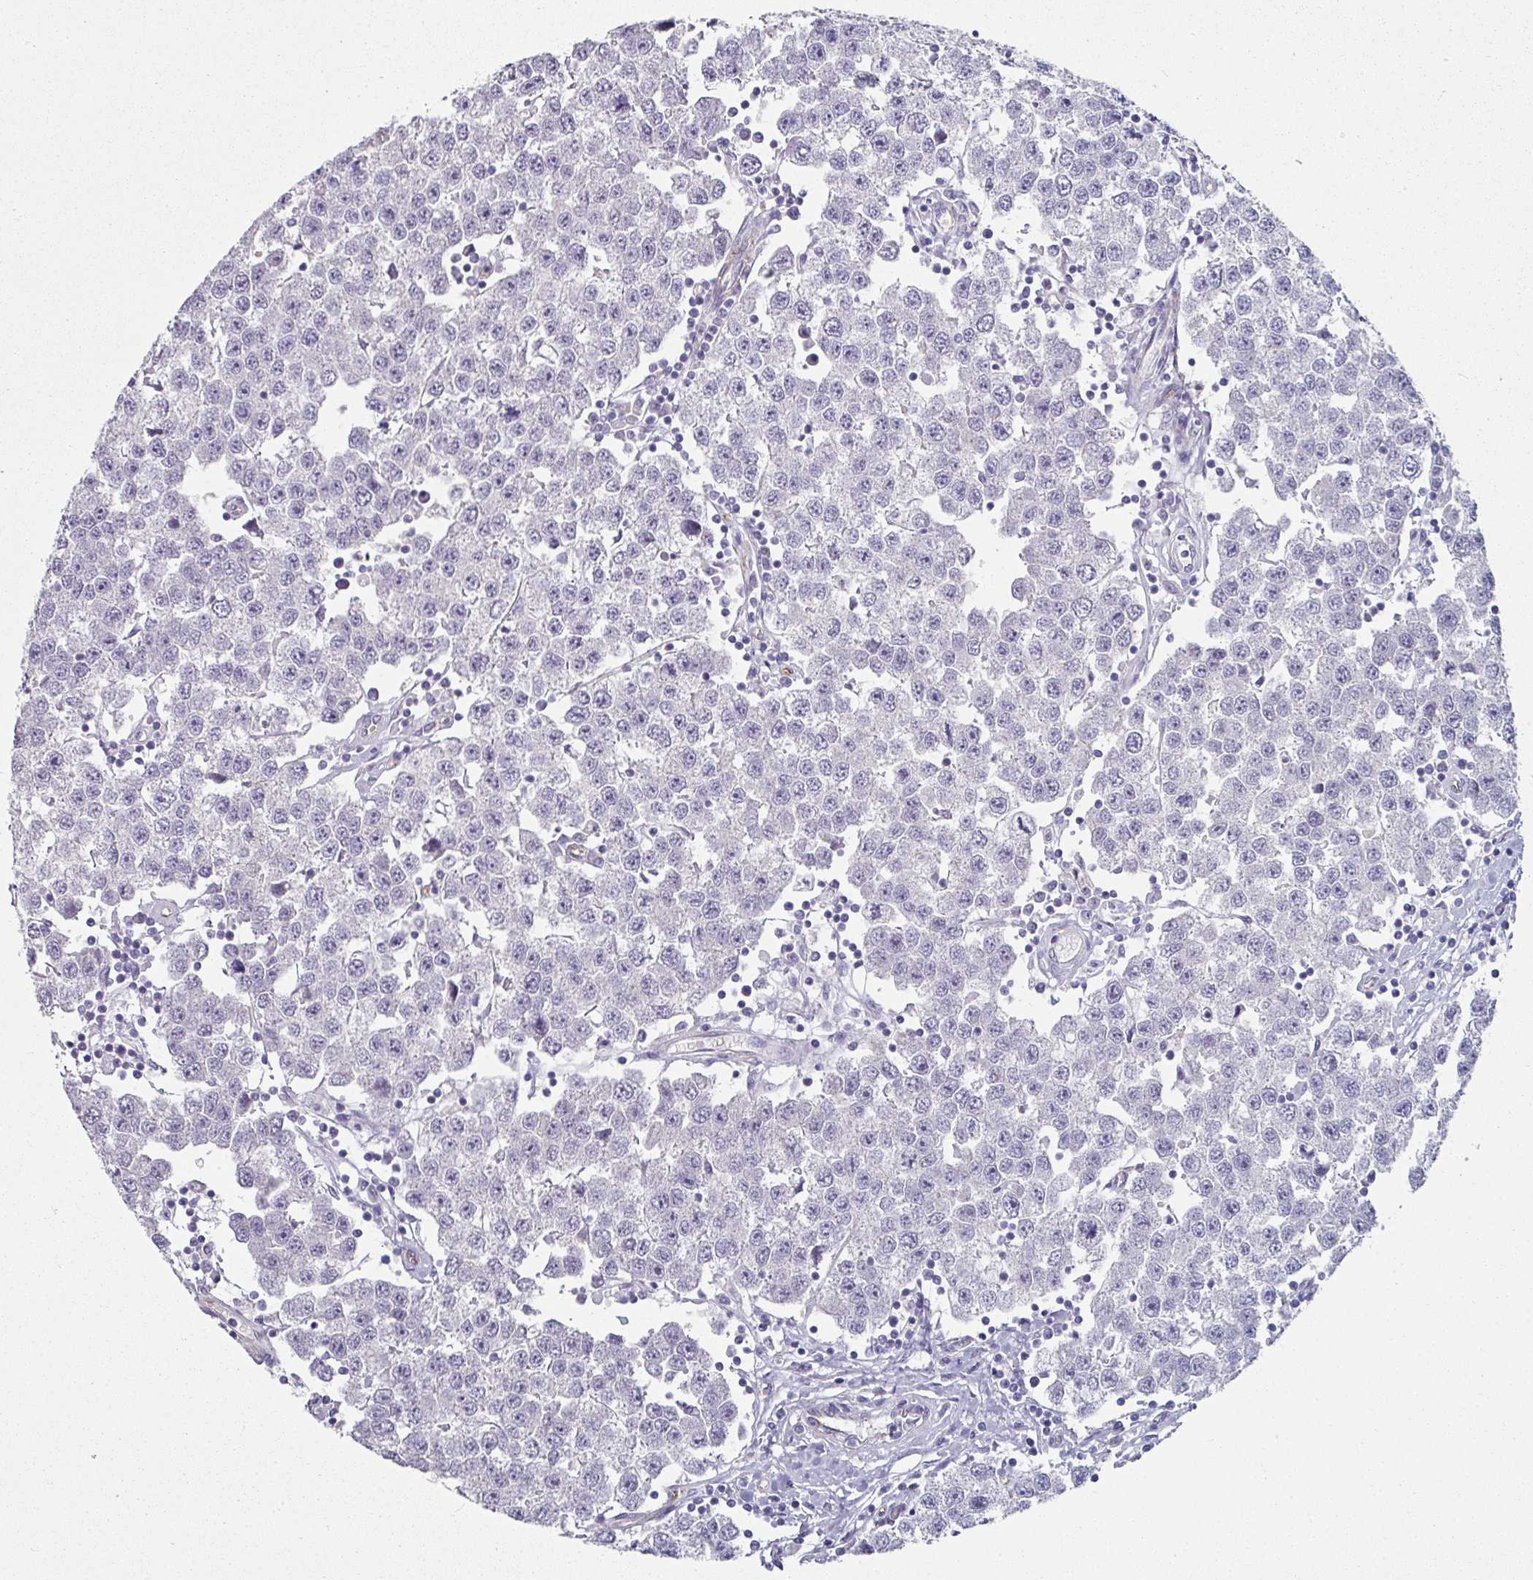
{"staining": {"intensity": "negative", "quantity": "none", "location": "none"}, "tissue": "testis cancer", "cell_type": "Tumor cells", "image_type": "cancer", "snomed": [{"axis": "morphology", "description": "Seminoma, NOS"}, {"axis": "topography", "description": "Testis"}], "caption": "Testis cancer was stained to show a protein in brown. There is no significant positivity in tumor cells.", "gene": "SLC17A7", "patient": {"sex": "male", "age": 34}}